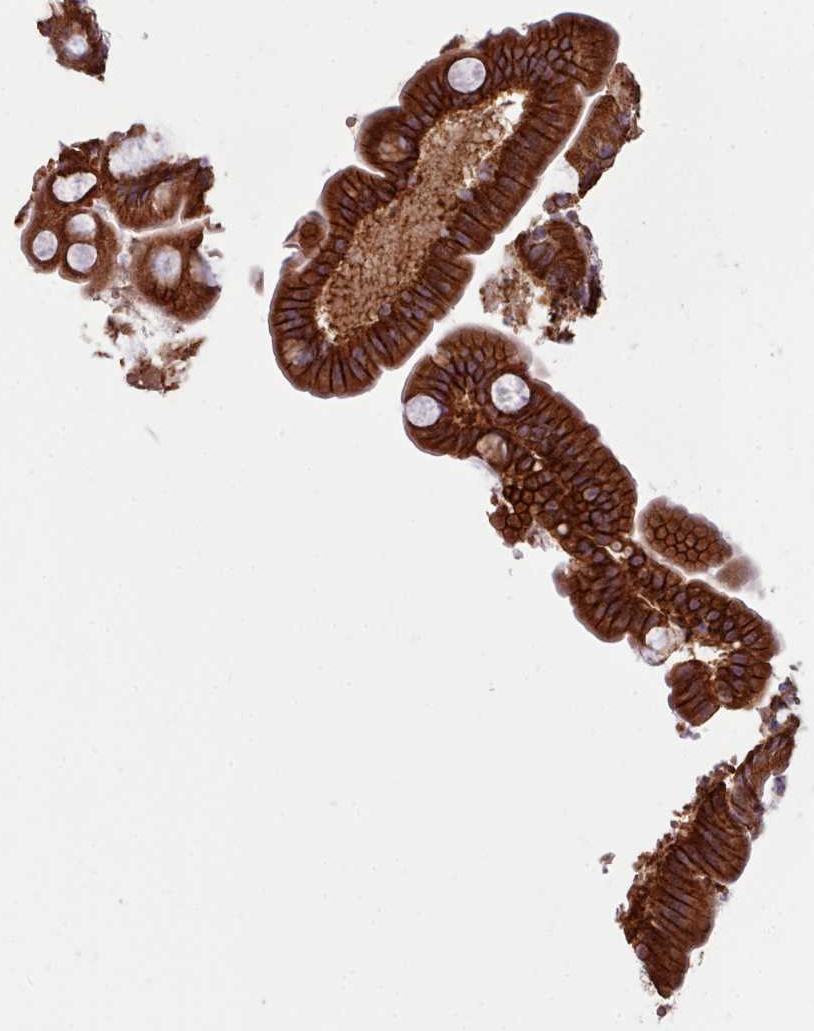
{"staining": {"intensity": "strong", "quantity": ">75%", "location": "cytoplasmic/membranous"}, "tissue": "small intestine", "cell_type": "Glandular cells", "image_type": "normal", "snomed": [{"axis": "morphology", "description": "Normal tissue, NOS"}, {"axis": "topography", "description": "Small intestine"}], "caption": "Immunohistochemistry (IHC) micrograph of benign small intestine: human small intestine stained using immunohistochemistry (IHC) shows high levels of strong protein expression localized specifically in the cytoplasmic/membranous of glandular cells, appearing as a cytoplasmic/membranous brown color.", "gene": "MRPL46", "patient": {"sex": "female", "age": 68}}